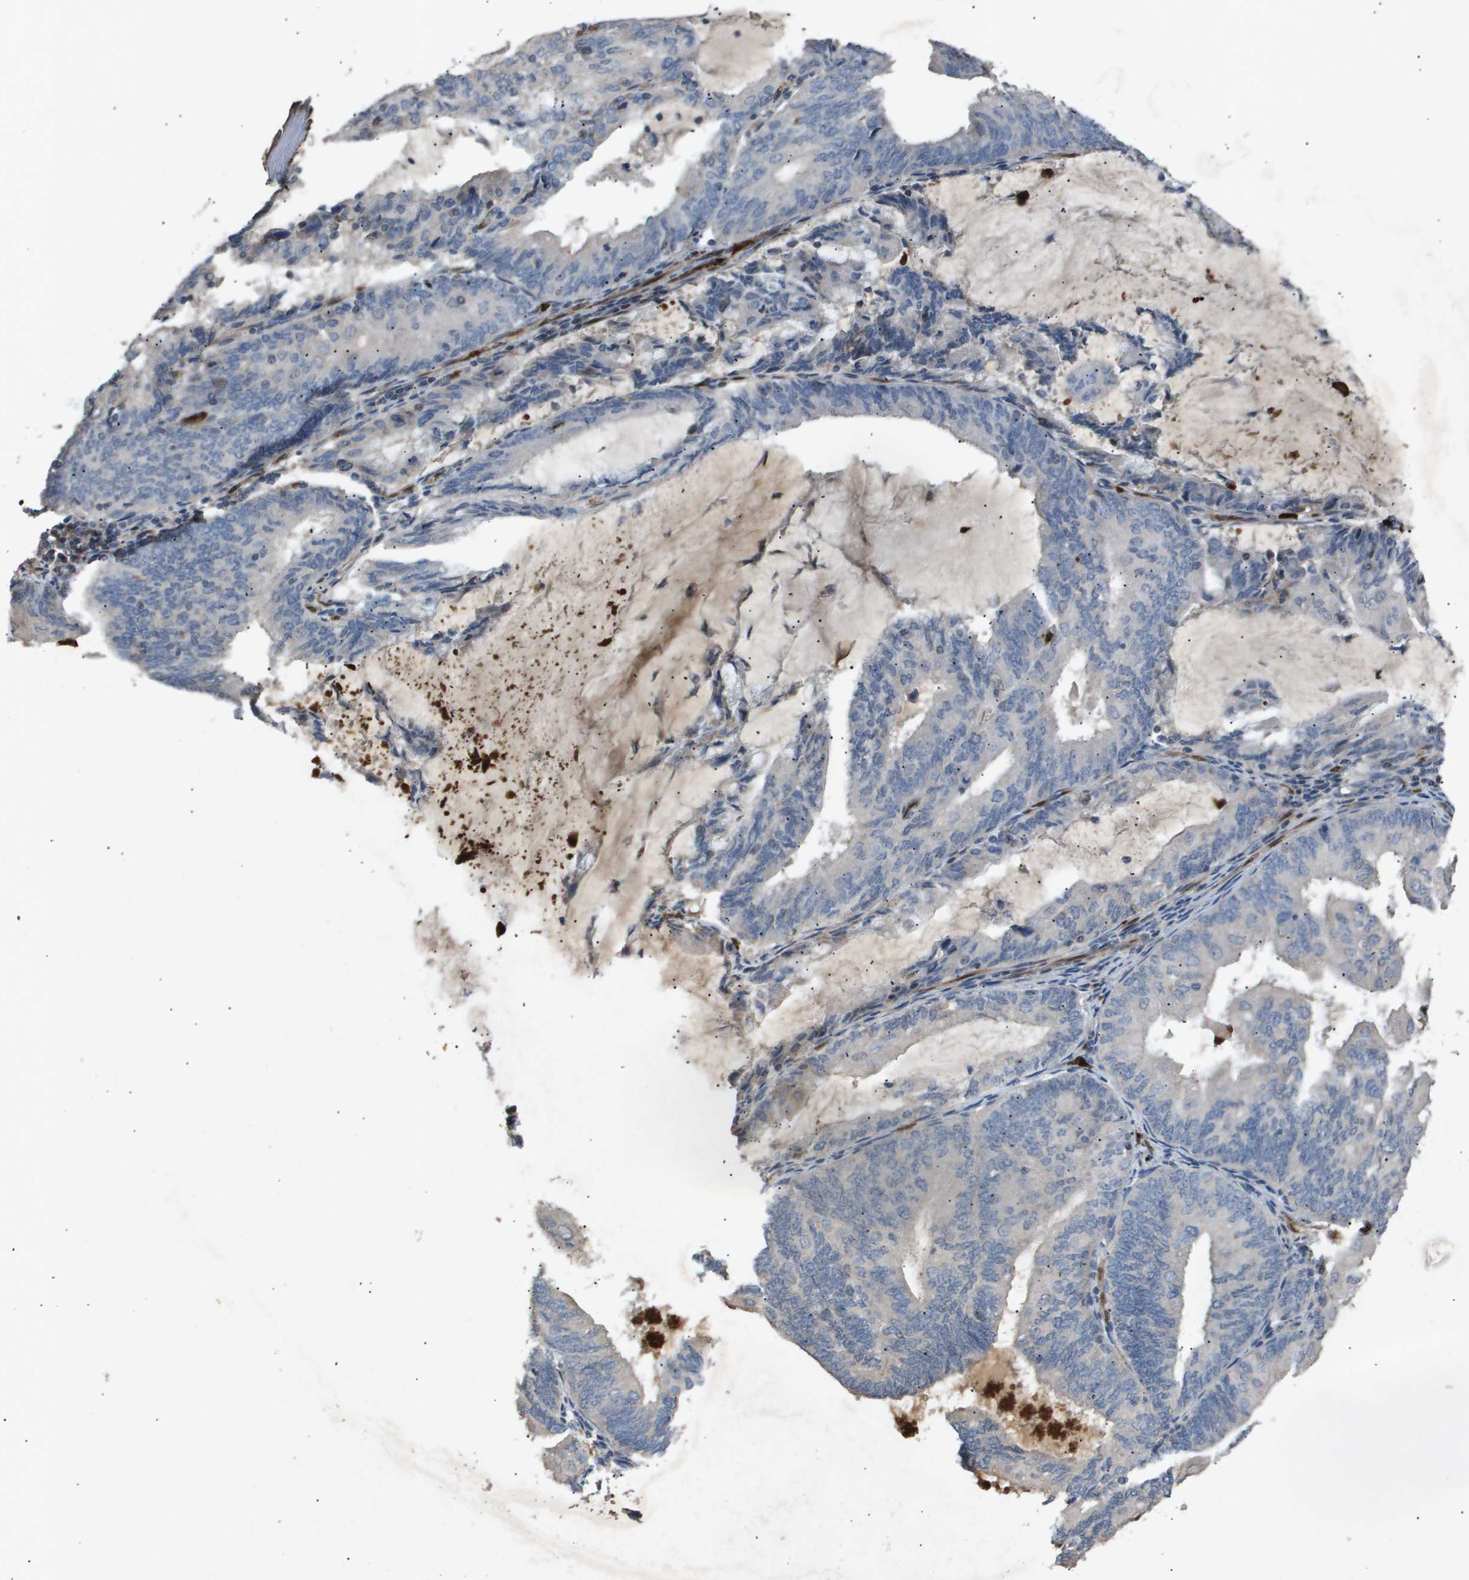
{"staining": {"intensity": "negative", "quantity": "none", "location": "none"}, "tissue": "endometrial cancer", "cell_type": "Tumor cells", "image_type": "cancer", "snomed": [{"axis": "morphology", "description": "Adenocarcinoma, NOS"}, {"axis": "topography", "description": "Endometrium"}], "caption": "DAB (3,3'-diaminobenzidine) immunohistochemical staining of endometrial cancer demonstrates no significant staining in tumor cells. (DAB (3,3'-diaminobenzidine) IHC visualized using brightfield microscopy, high magnification).", "gene": "ERG", "patient": {"sex": "female", "age": 81}}